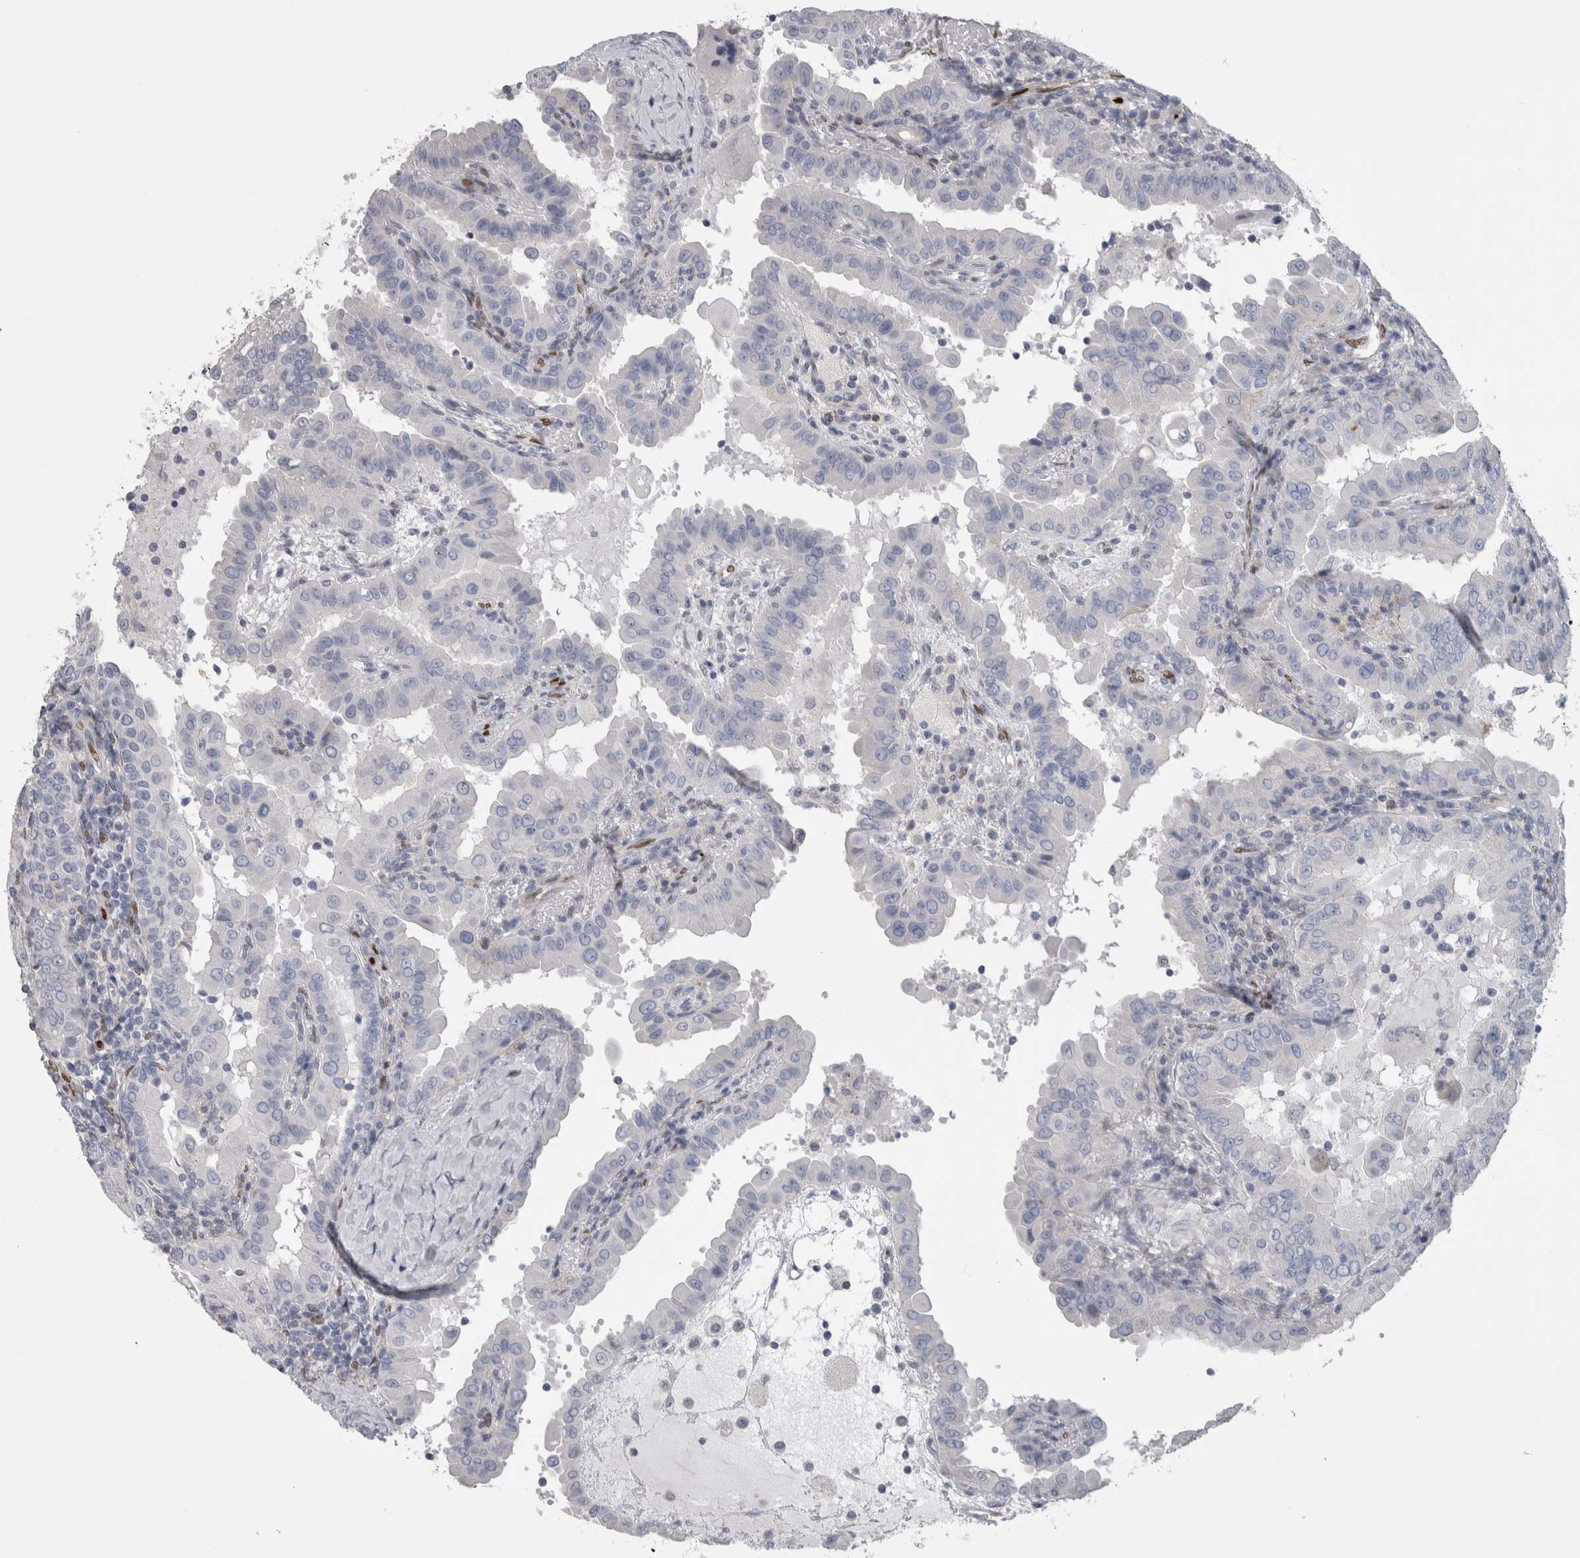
{"staining": {"intensity": "negative", "quantity": "none", "location": "none"}, "tissue": "thyroid cancer", "cell_type": "Tumor cells", "image_type": "cancer", "snomed": [{"axis": "morphology", "description": "Papillary adenocarcinoma, NOS"}, {"axis": "topography", "description": "Thyroid gland"}], "caption": "Human thyroid papillary adenocarcinoma stained for a protein using IHC shows no positivity in tumor cells.", "gene": "IL33", "patient": {"sex": "male", "age": 33}}